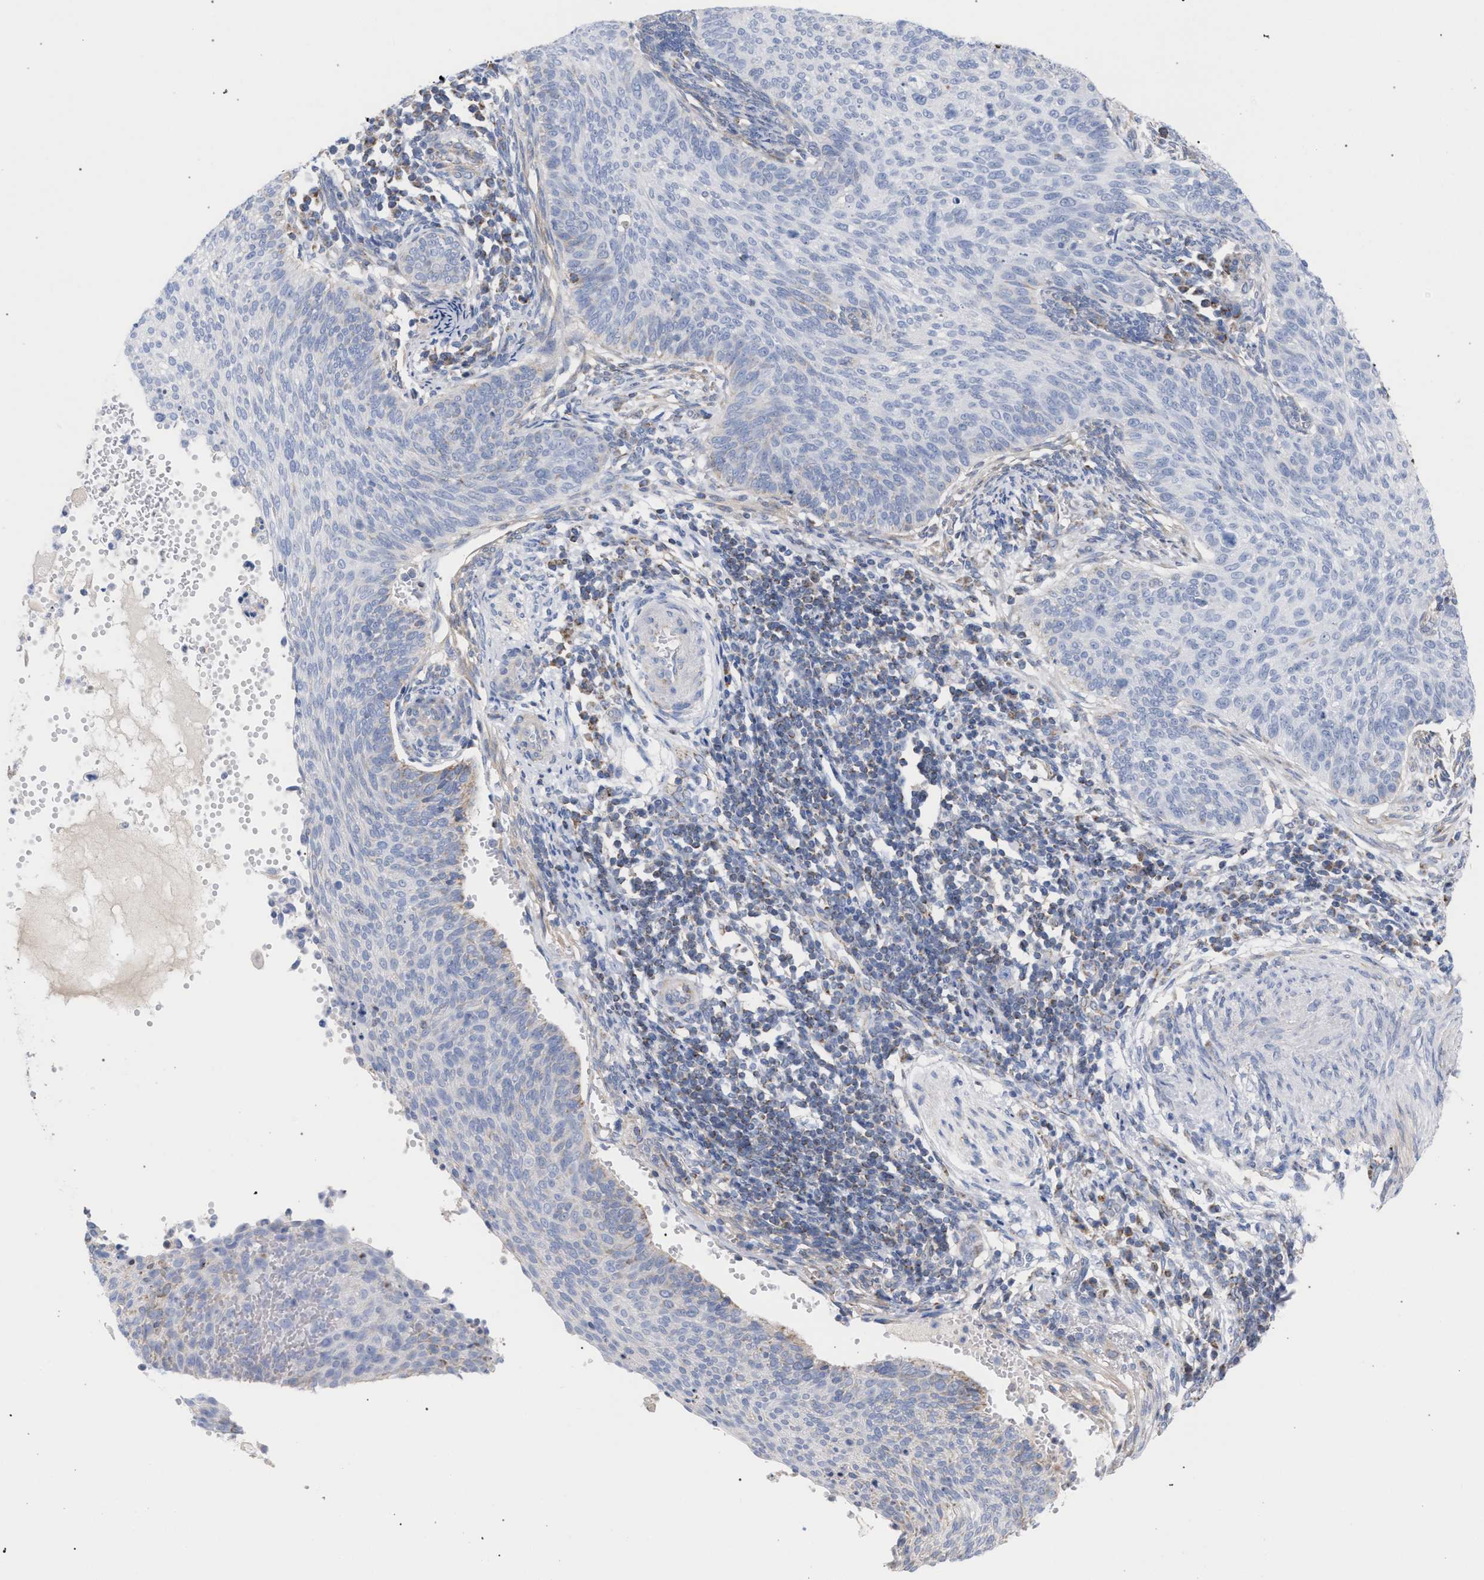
{"staining": {"intensity": "negative", "quantity": "none", "location": "none"}, "tissue": "cervical cancer", "cell_type": "Tumor cells", "image_type": "cancer", "snomed": [{"axis": "morphology", "description": "Squamous cell carcinoma, NOS"}, {"axis": "topography", "description": "Cervix"}], "caption": "Protein analysis of cervical squamous cell carcinoma exhibits no significant positivity in tumor cells.", "gene": "ECI2", "patient": {"sex": "female", "age": 70}}